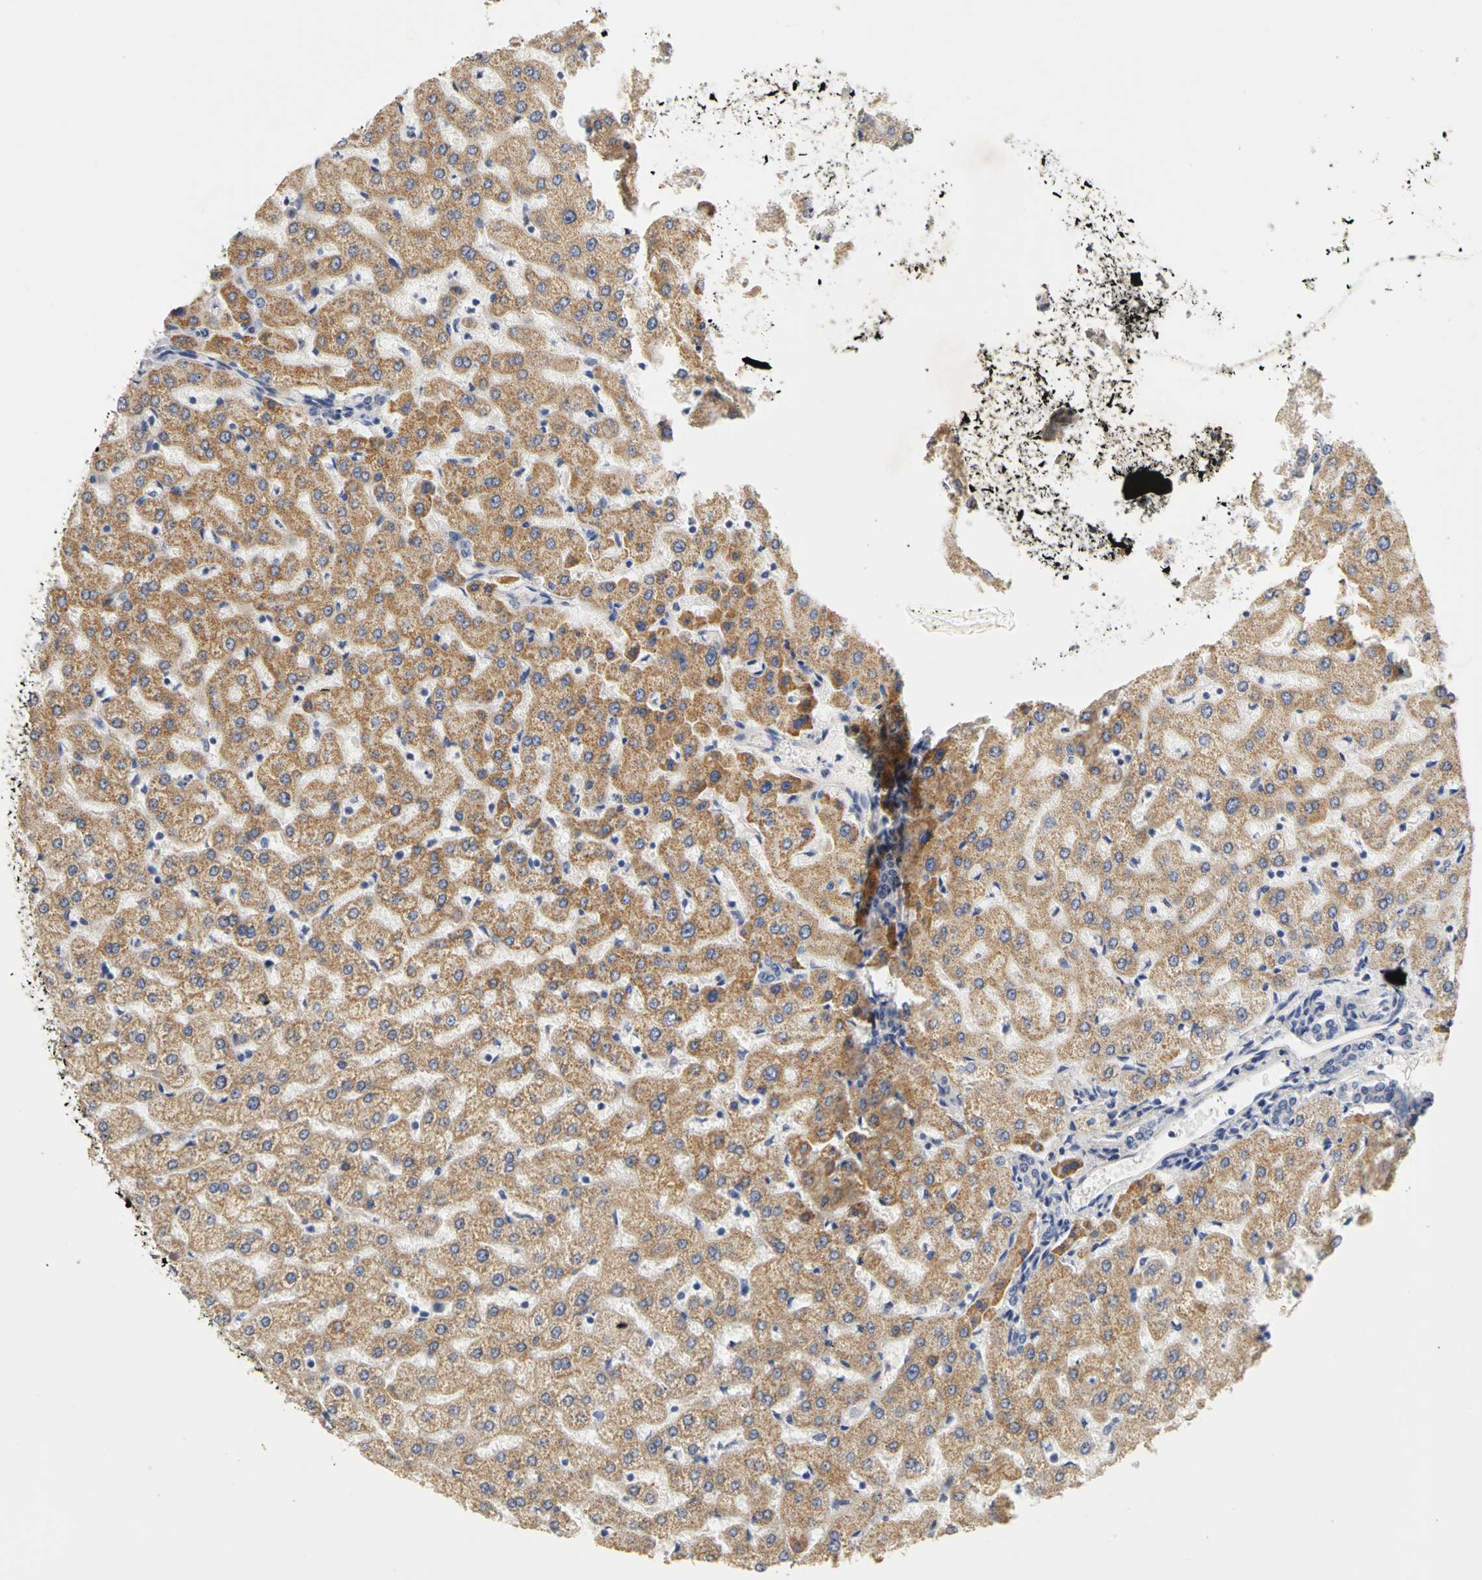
{"staining": {"intensity": "negative", "quantity": "none", "location": "none"}, "tissue": "liver", "cell_type": "Cholangiocytes", "image_type": "normal", "snomed": [{"axis": "morphology", "description": "Normal tissue, NOS"}, {"axis": "morphology", "description": "Fibrosis, NOS"}, {"axis": "topography", "description": "Liver"}], "caption": "An immunohistochemistry photomicrograph of unremarkable liver is shown. There is no staining in cholangiocytes of liver. (Stains: DAB IHC with hematoxylin counter stain, Microscopy: brightfield microscopy at high magnification).", "gene": "PGR", "patient": {"sex": "female", "age": 29}}